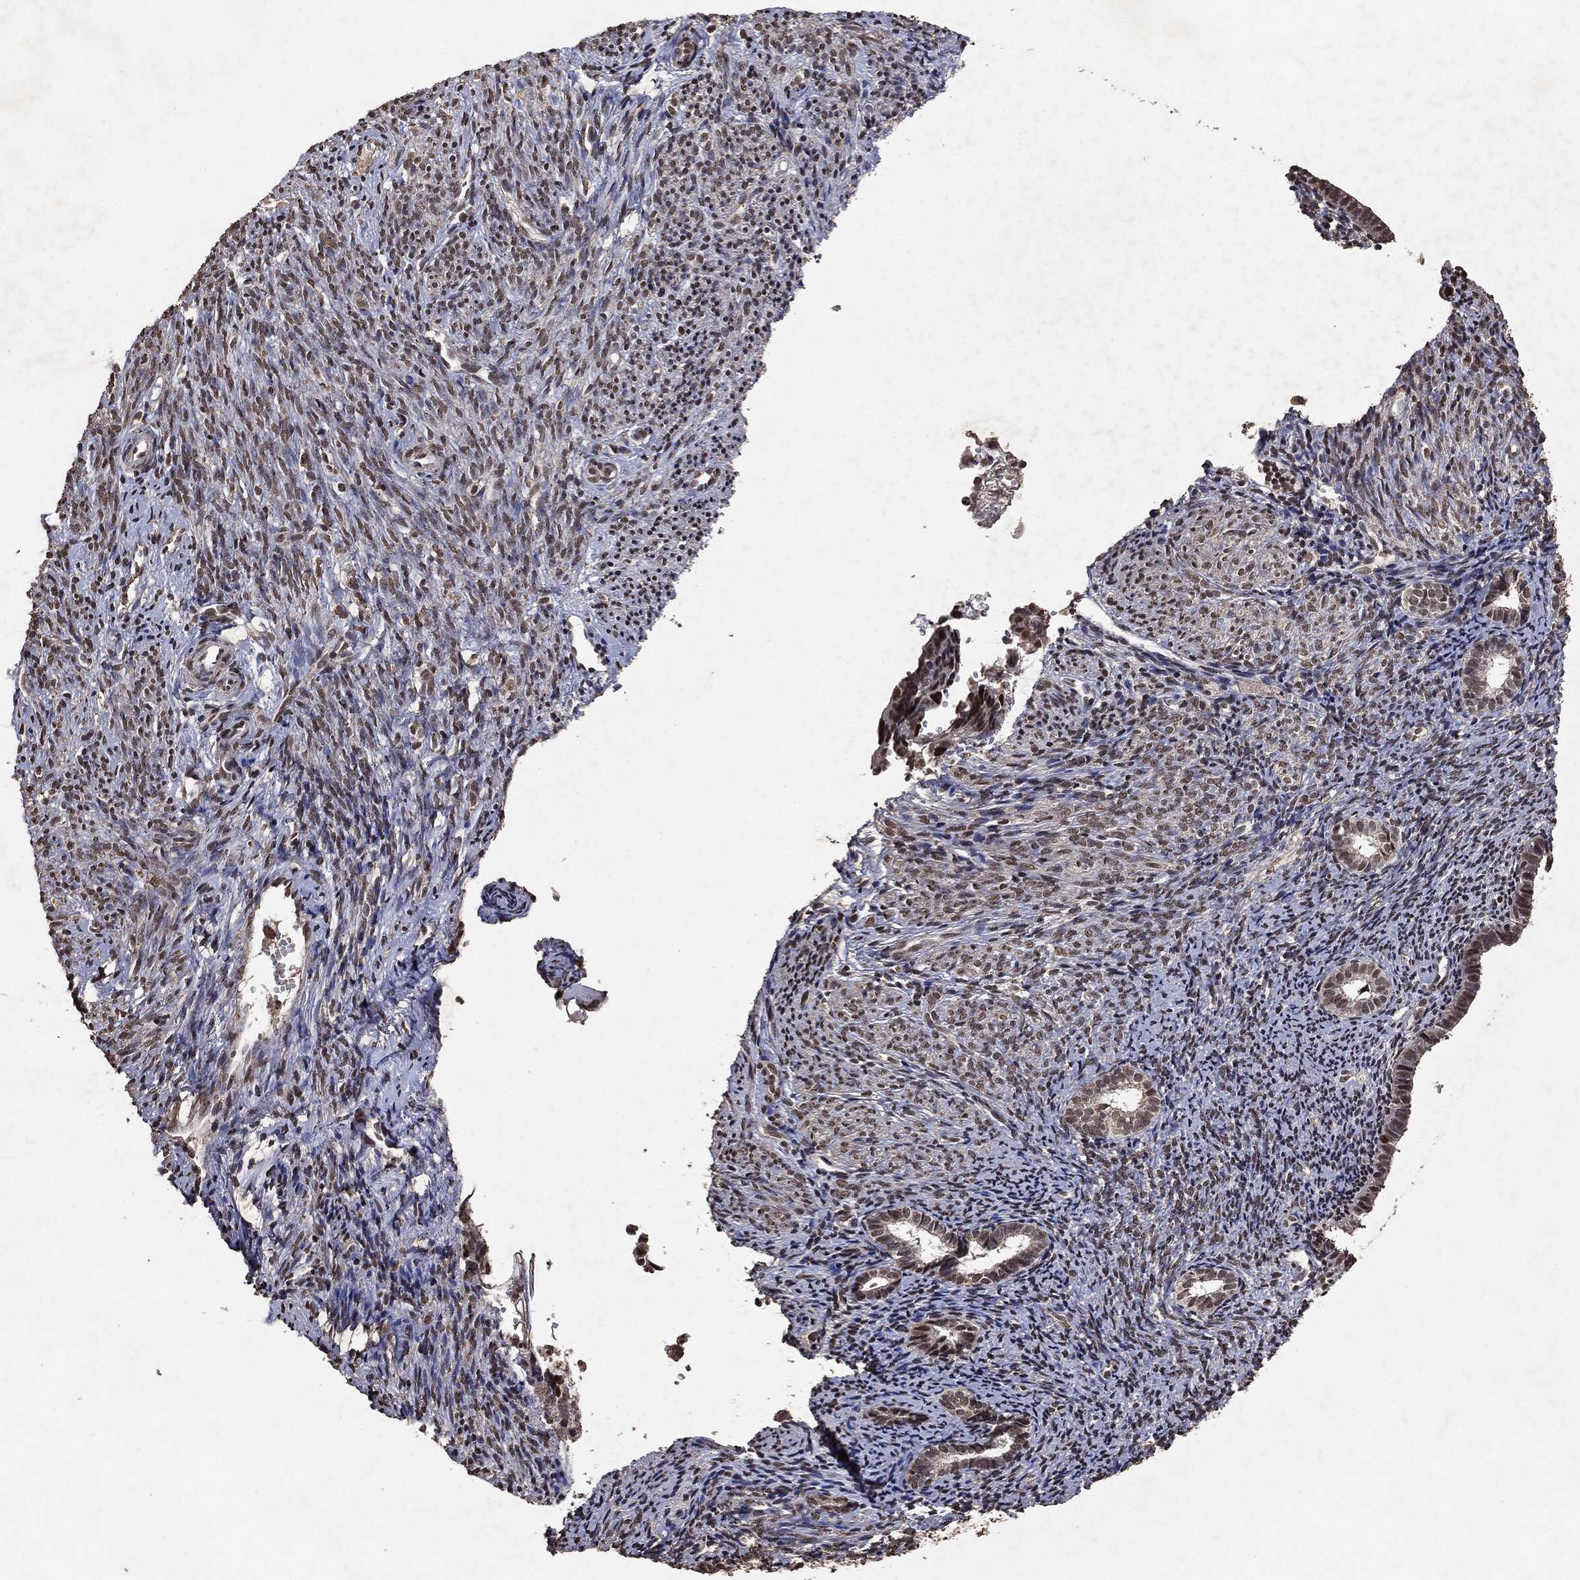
{"staining": {"intensity": "strong", "quantity": "<25%", "location": "nuclear"}, "tissue": "endometrial cancer", "cell_type": "Tumor cells", "image_type": "cancer", "snomed": [{"axis": "morphology", "description": "Adenocarcinoma, NOS"}, {"axis": "topography", "description": "Endometrium"}], "caption": "Adenocarcinoma (endometrial) tissue reveals strong nuclear staining in approximately <25% of tumor cells The staining was performed using DAB (3,3'-diaminobenzidine) to visualize the protein expression in brown, while the nuclei were stained in blue with hematoxylin (Magnification: 20x).", "gene": "RAD18", "patient": {"sex": "female", "age": 56}}